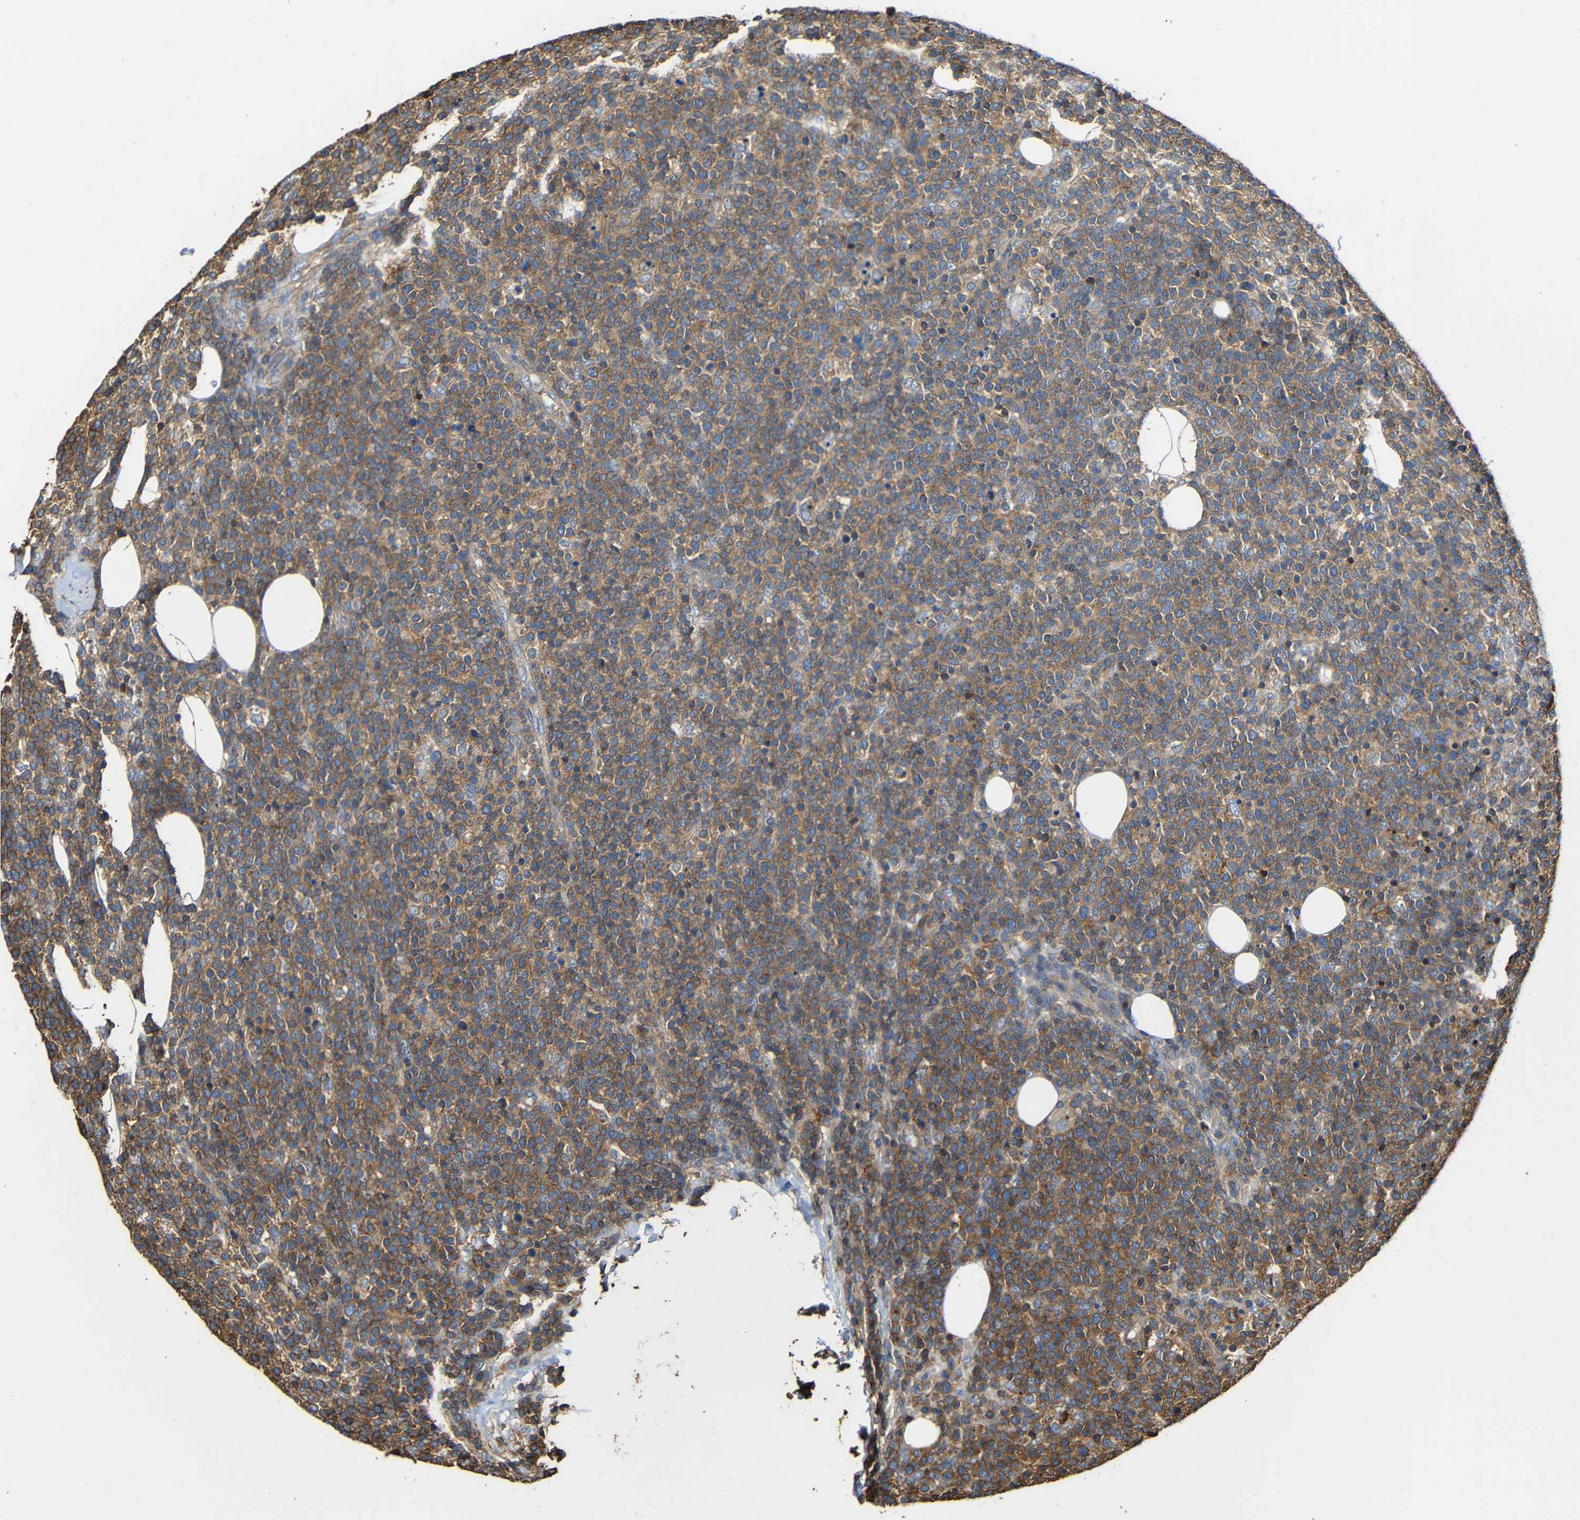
{"staining": {"intensity": "moderate", "quantity": ">75%", "location": "cytoplasmic/membranous"}, "tissue": "lymphoma", "cell_type": "Tumor cells", "image_type": "cancer", "snomed": [{"axis": "morphology", "description": "Malignant lymphoma, non-Hodgkin's type, High grade"}, {"axis": "topography", "description": "Lymph node"}], "caption": "Immunohistochemistry (IHC) staining of high-grade malignant lymphoma, non-Hodgkin's type, which reveals medium levels of moderate cytoplasmic/membranous expression in approximately >75% of tumor cells indicating moderate cytoplasmic/membranous protein expression. The staining was performed using DAB (brown) for protein detection and nuclei were counterstained in hematoxylin (blue).", "gene": "RHOT2", "patient": {"sex": "male", "age": 61}}